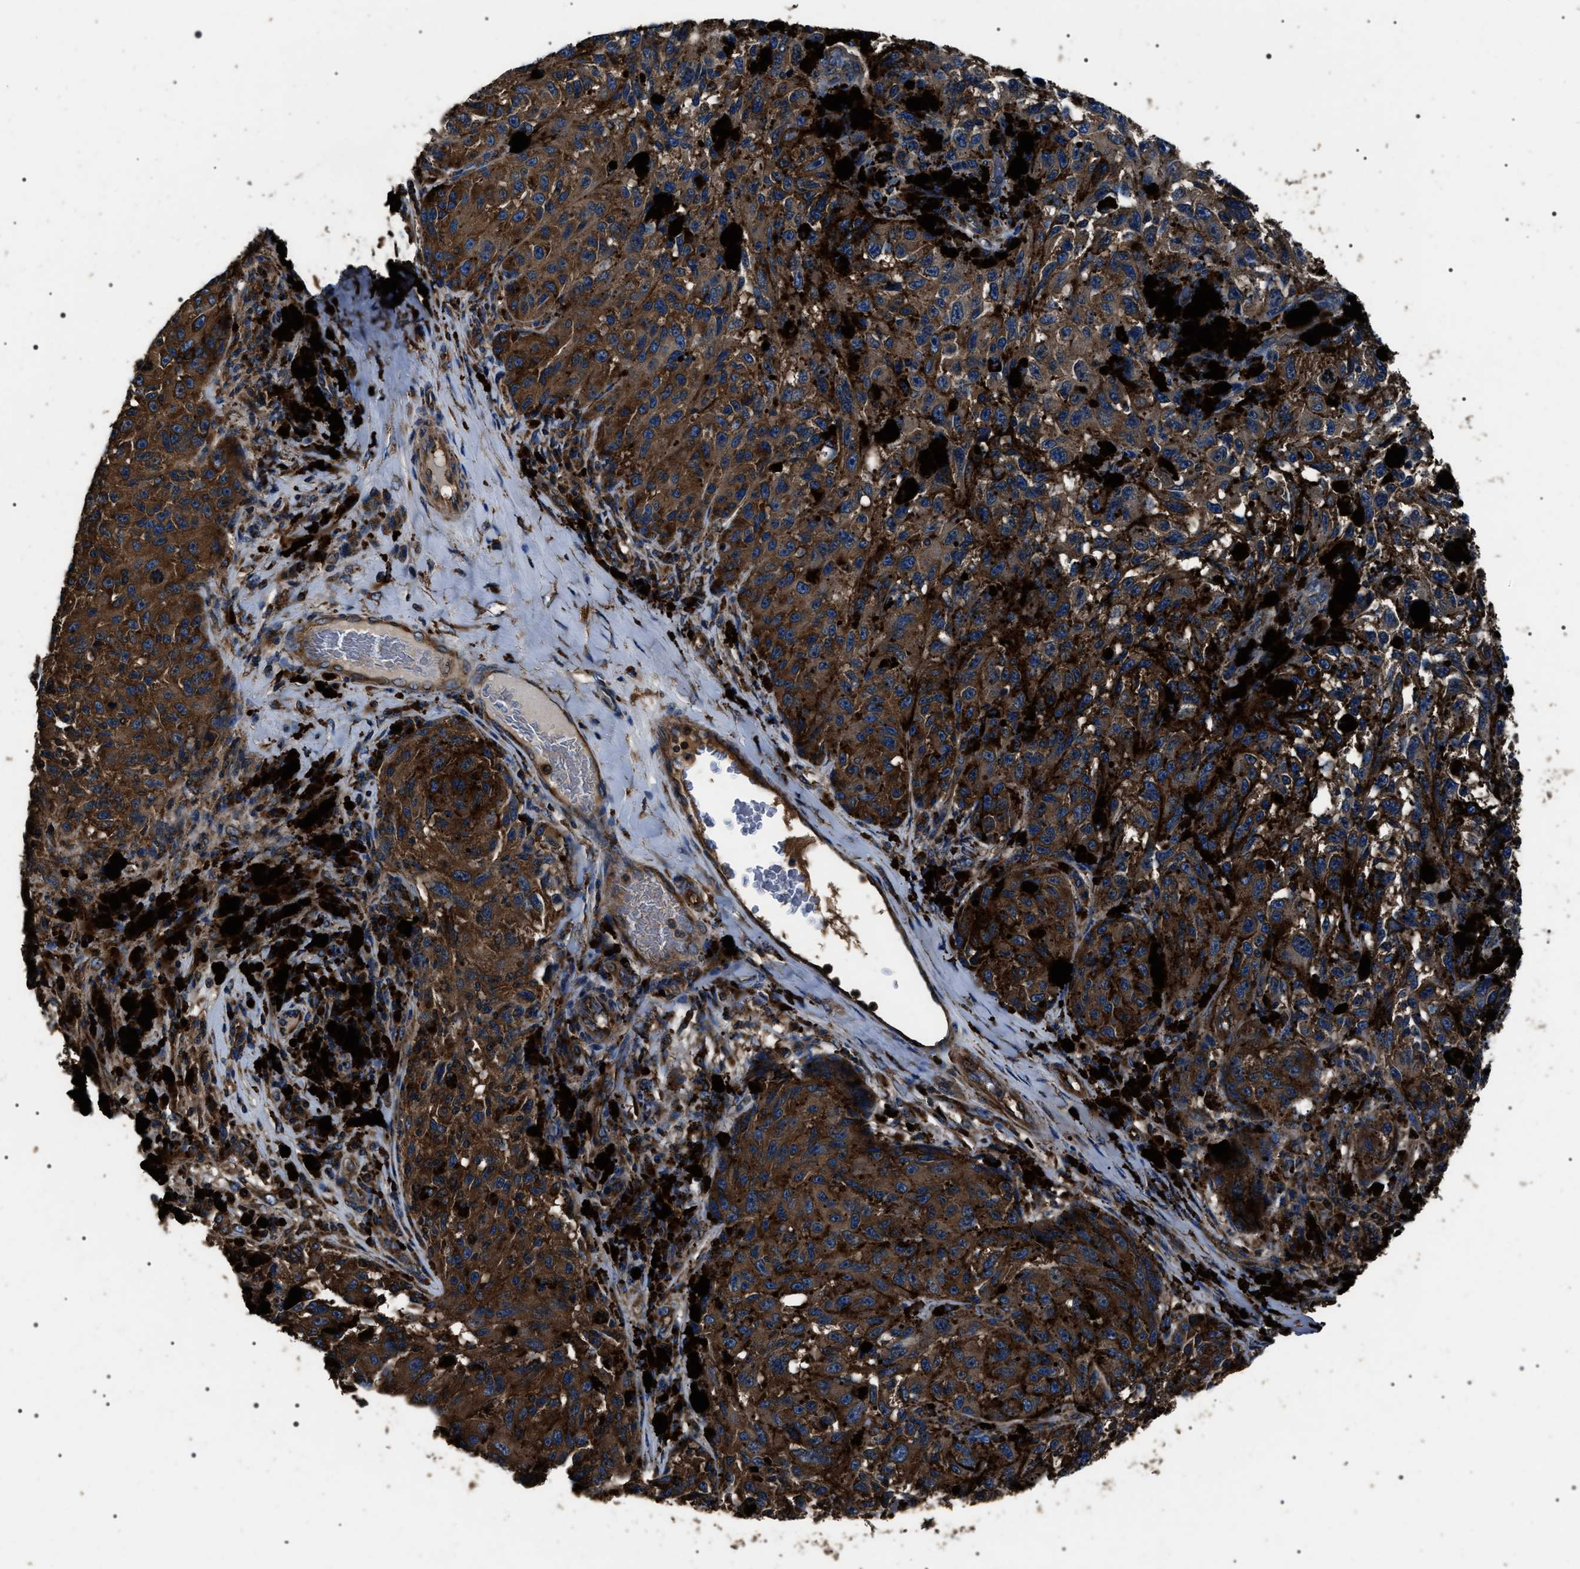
{"staining": {"intensity": "strong", "quantity": ">75%", "location": "cytoplasmic/membranous"}, "tissue": "melanoma", "cell_type": "Tumor cells", "image_type": "cancer", "snomed": [{"axis": "morphology", "description": "Malignant melanoma, NOS"}, {"axis": "topography", "description": "Skin"}], "caption": "Human malignant melanoma stained with a brown dye shows strong cytoplasmic/membranous positive staining in about >75% of tumor cells.", "gene": "HSCB", "patient": {"sex": "female", "age": 73}}